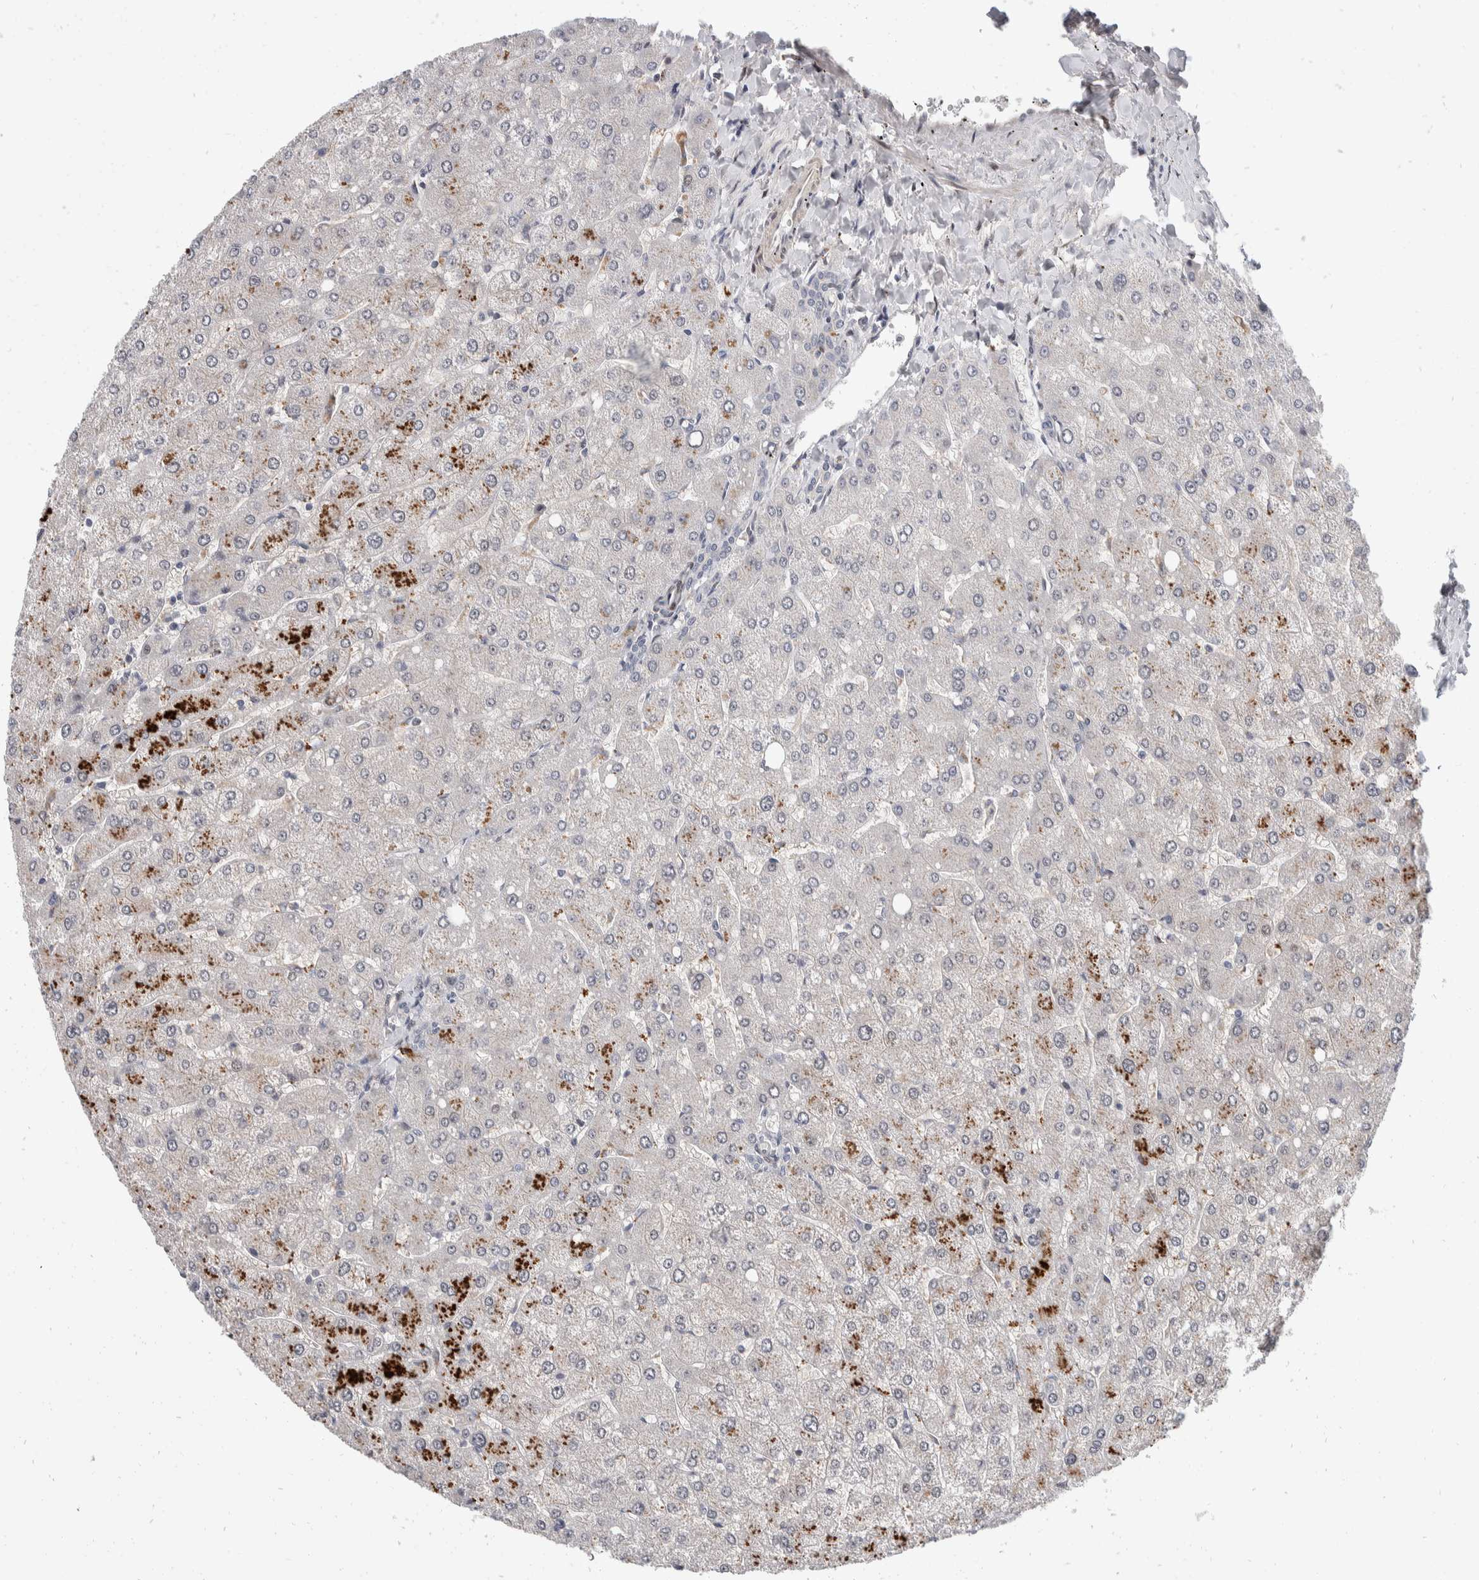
{"staining": {"intensity": "negative", "quantity": "none", "location": "none"}, "tissue": "liver", "cell_type": "Cholangiocytes", "image_type": "normal", "snomed": [{"axis": "morphology", "description": "Normal tissue, NOS"}, {"axis": "topography", "description": "Liver"}], "caption": "An image of liver stained for a protein demonstrates no brown staining in cholangiocytes.", "gene": "ZNF703", "patient": {"sex": "male", "age": 55}}